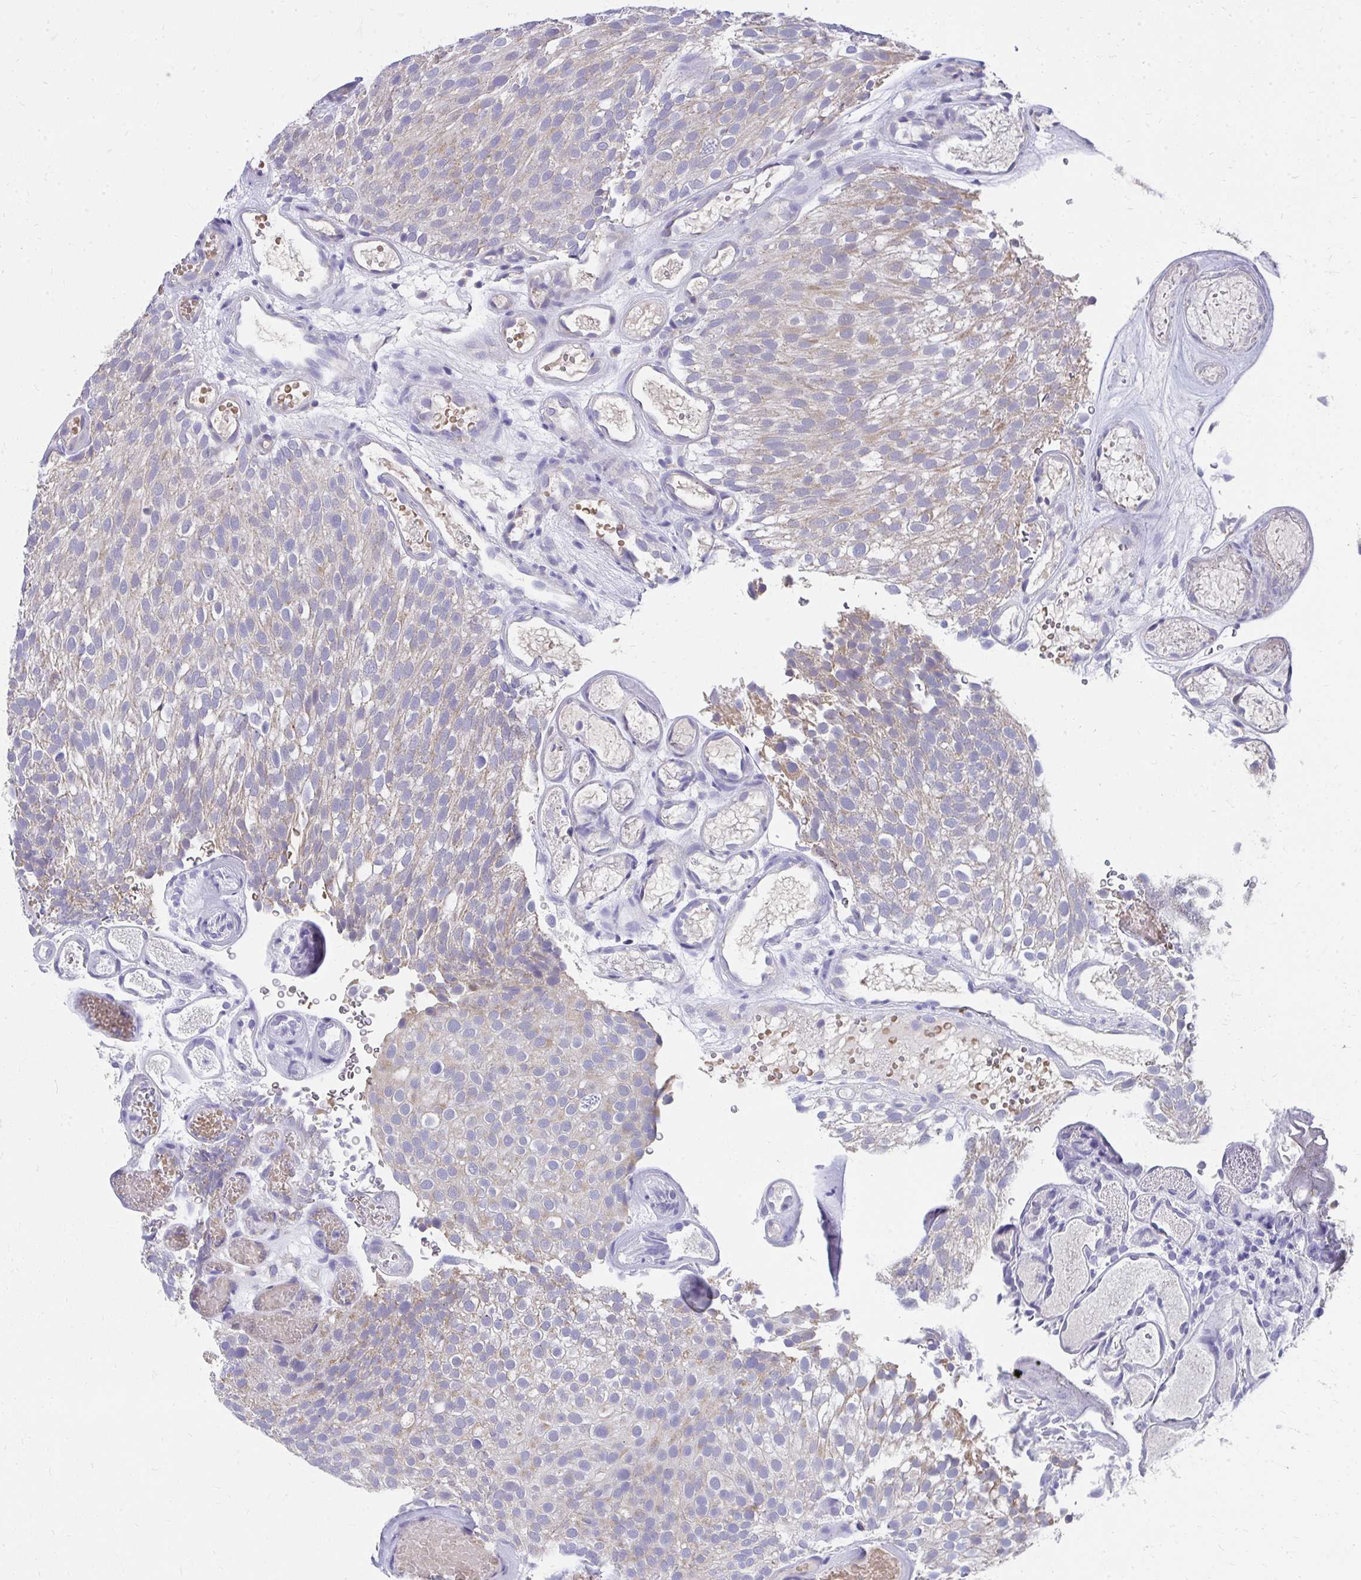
{"staining": {"intensity": "weak", "quantity": "<25%", "location": "cytoplasmic/membranous"}, "tissue": "urothelial cancer", "cell_type": "Tumor cells", "image_type": "cancer", "snomed": [{"axis": "morphology", "description": "Urothelial carcinoma, Low grade"}, {"axis": "topography", "description": "Urinary bladder"}], "caption": "Tumor cells show no significant protein expression in urothelial cancer.", "gene": "TMPRSS2", "patient": {"sex": "male", "age": 78}}